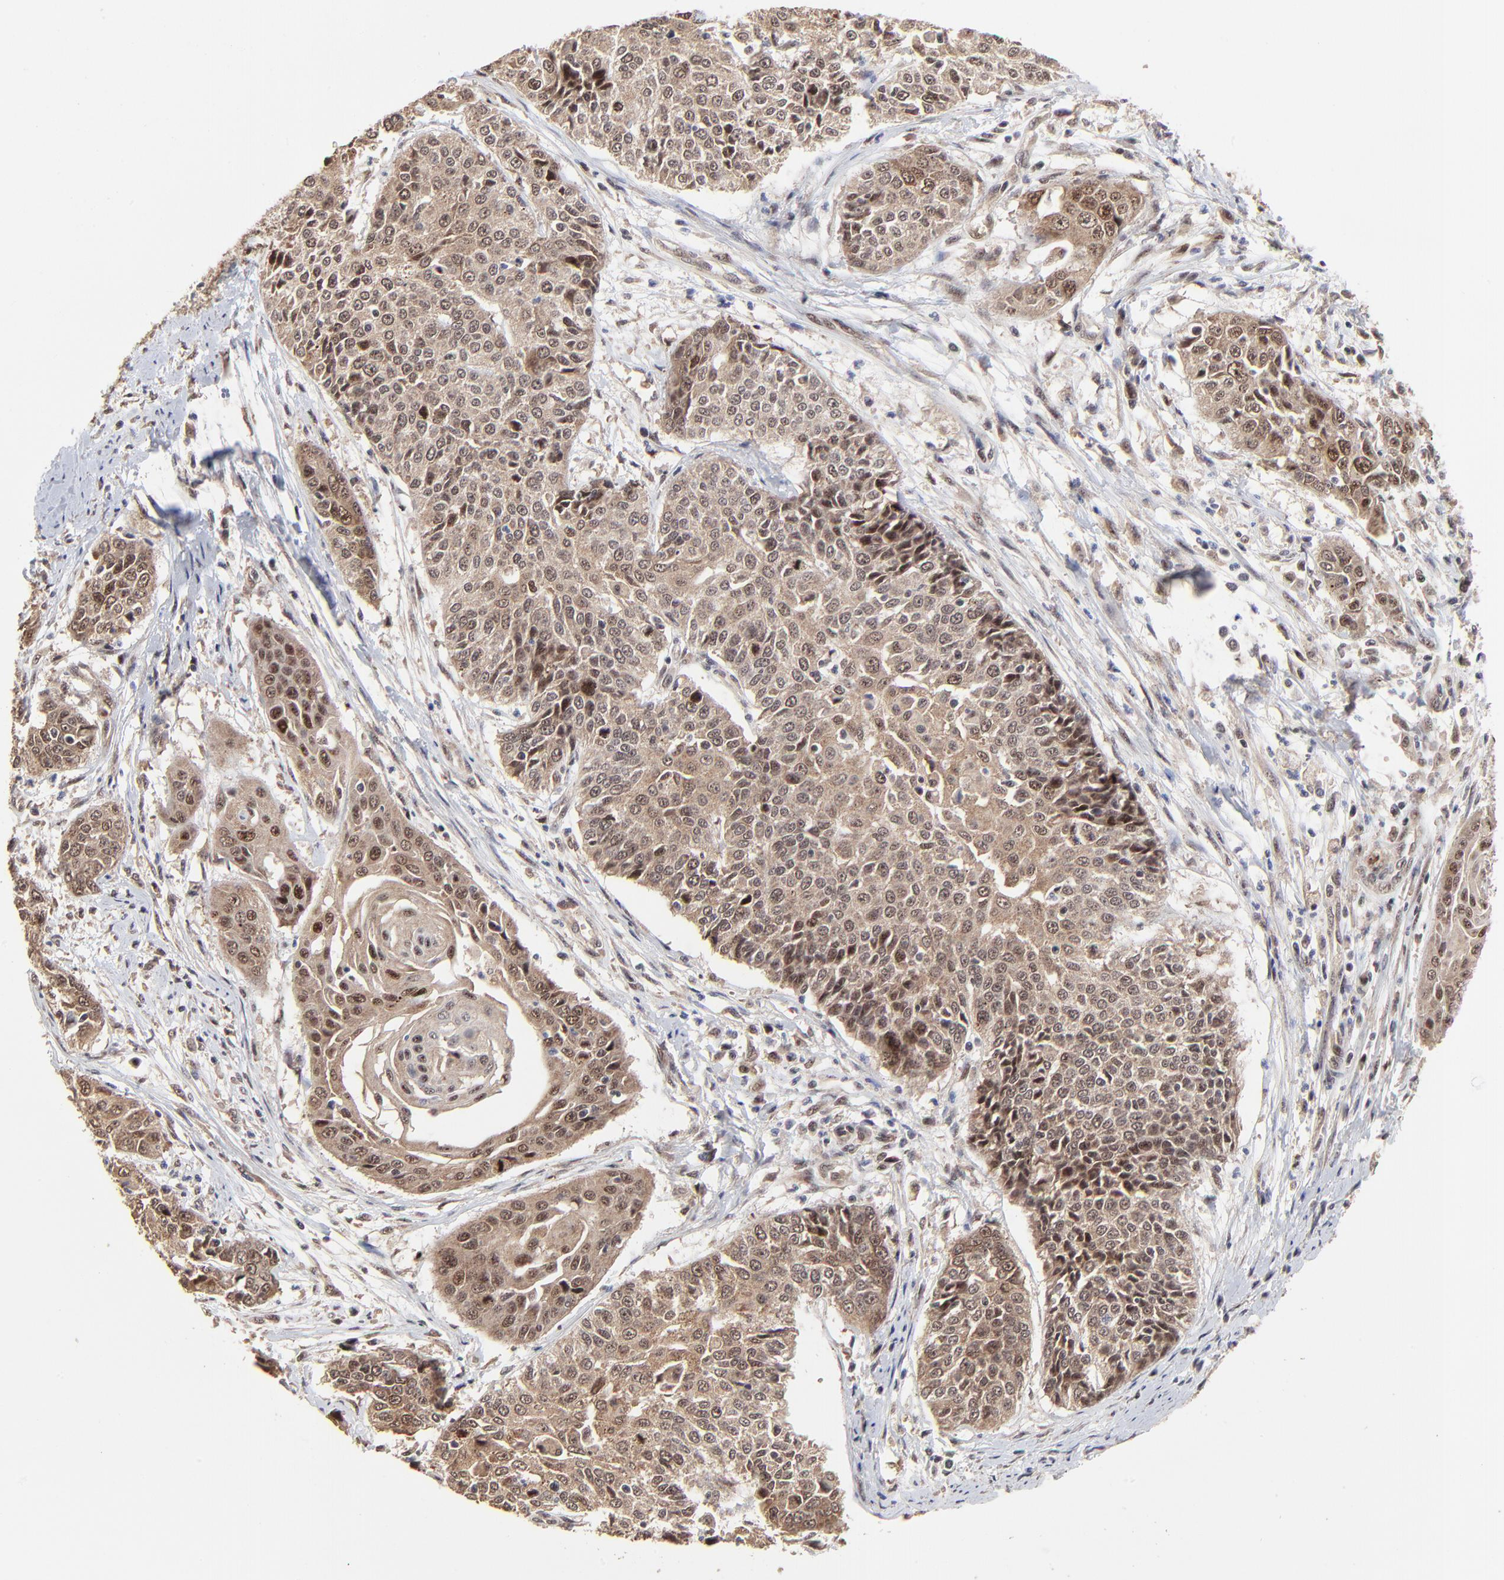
{"staining": {"intensity": "moderate", "quantity": ">75%", "location": "cytoplasmic/membranous,nuclear"}, "tissue": "cervical cancer", "cell_type": "Tumor cells", "image_type": "cancer", "snomed": [{"axis": "morphology", "description": "Squamous cell carcinoma, NOS"}, {"axis": "topography", "description": "Cervix"}], "caption": "Protein expression analysis of cervical squamous cell carcinoma displays moderate cytoplasmic/membranous and nuclear staining in approximately >75% of tumor cells.", "gene": "FRMD8", "patient": {"sex": "female", "age": 64}}